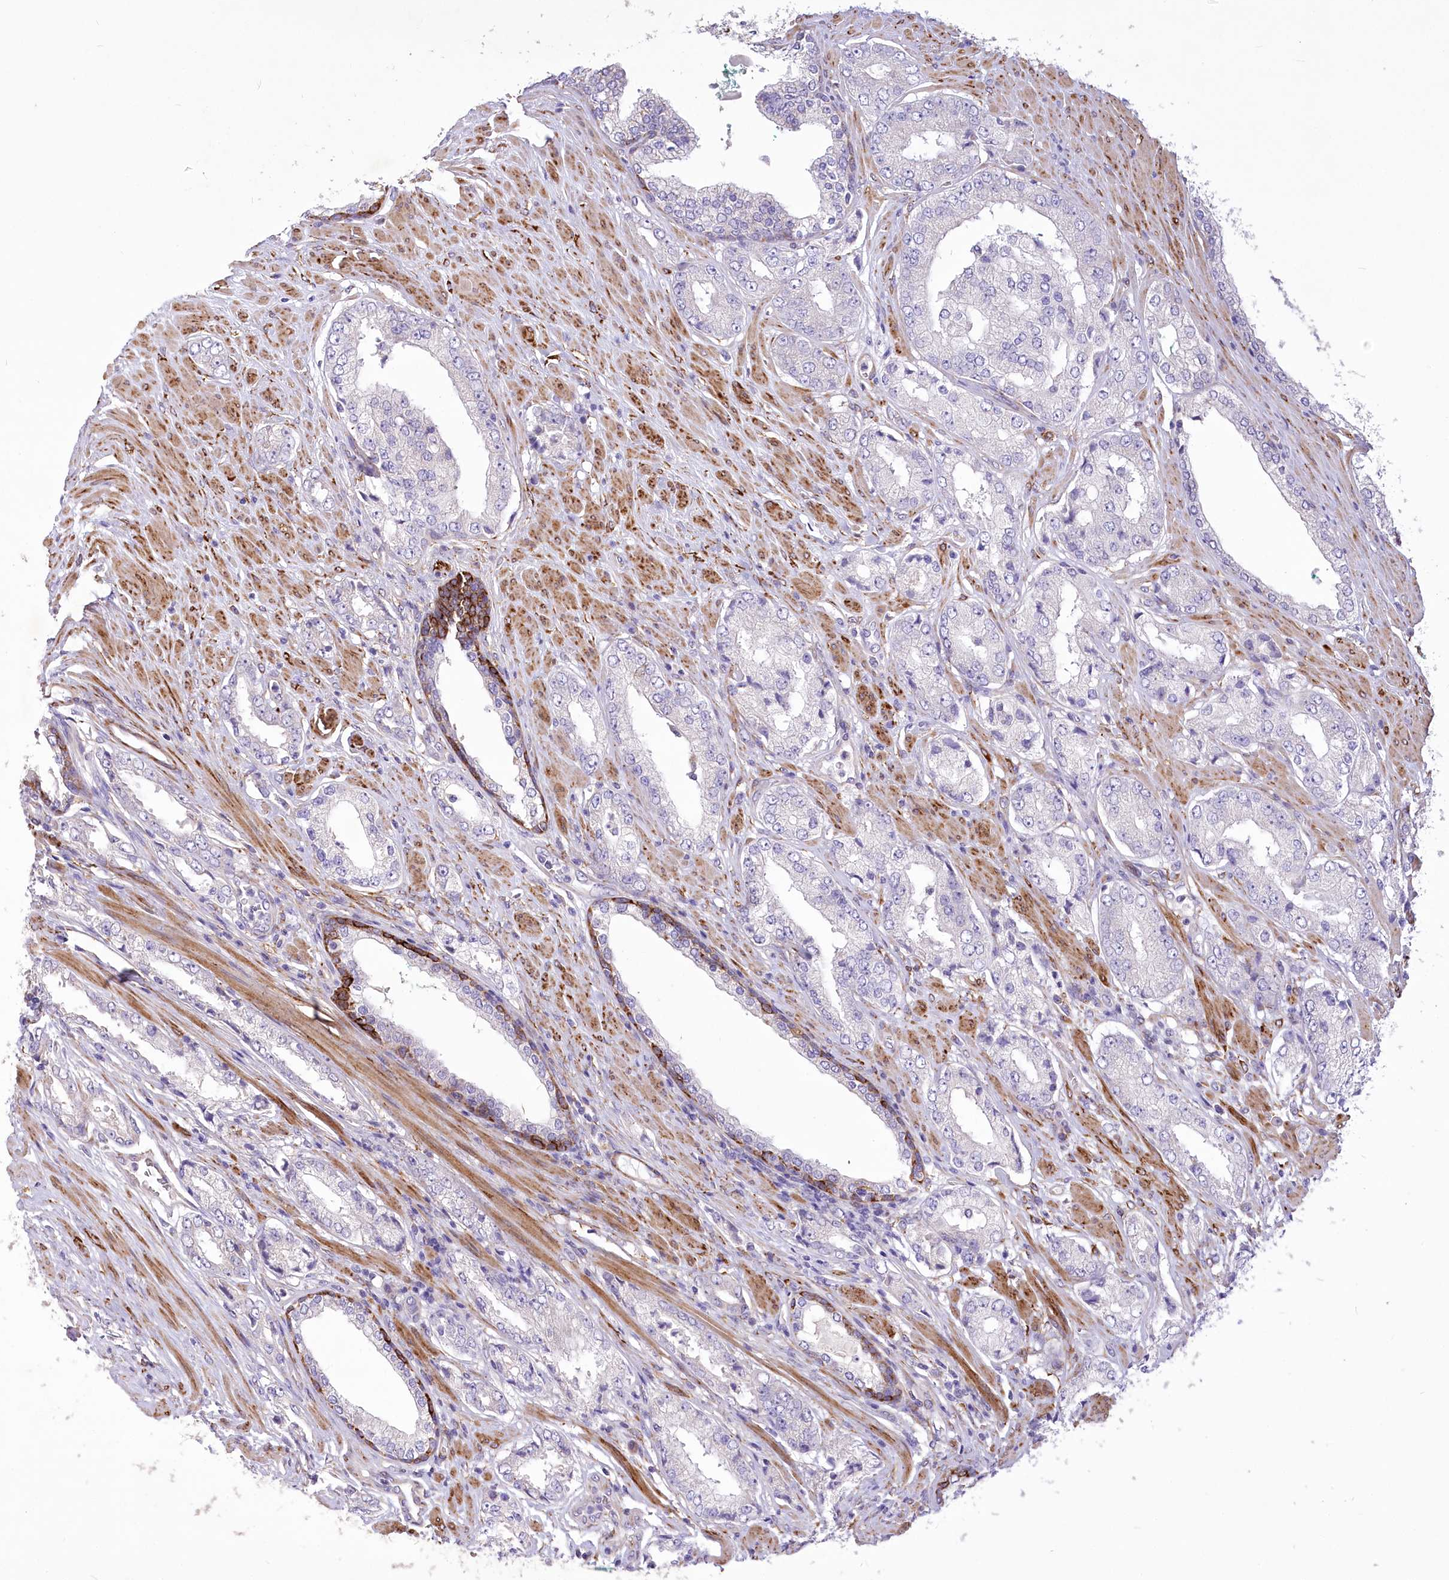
{"staining": {"intensity": "negative", "quantity": "none", "location": "none"}, "tissue": "prostate cancer", "cell_type": "Tumor cells", "image_type": "cancer", "snomed": [{"axis": "morphology", "description": "Adenocarcinoma, Low grade"}, {"axis": "topography", "description": "Prostate"}], "caption": "An IHC image of prostate adenocarcinoma (low-grade) is shown. There is no staining in tumor cells of prostate adenocarcinoma (low-grade). The staining was performed using DAB to visualize the protein expression in brown, while the nuclei were stained in blue with hematoxylin (Magnification: 20x).", "gene": "ANGPTL3", "patient": {"sex": "male", "age": 67}}